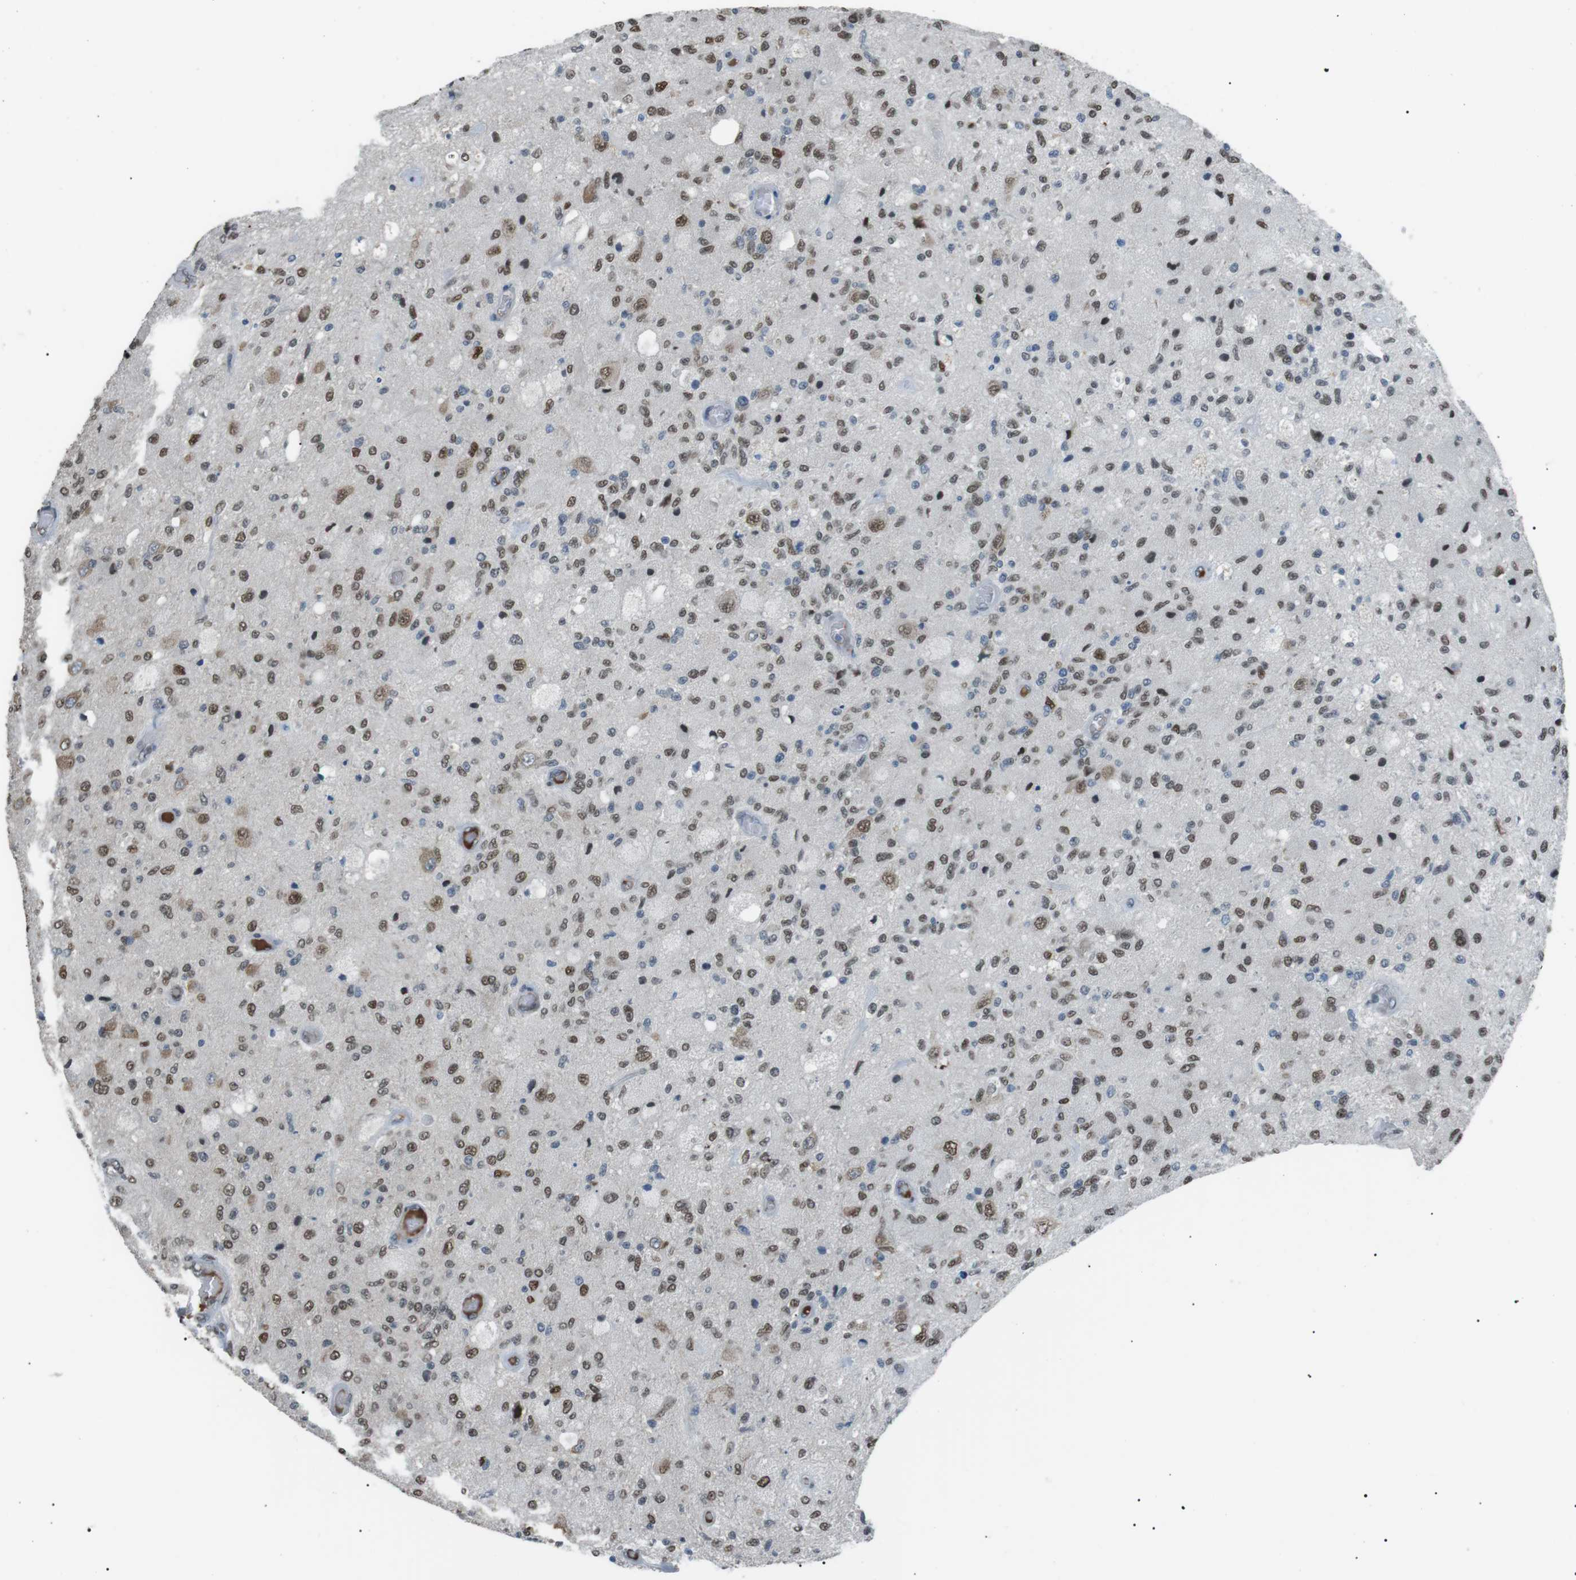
{"staining": {"intensity": "moderate", "quantity": "25%-75%", "location": "nuclear"}, "tissue": "glioma", "cell_type": "Tumor cells", "image_type": "cancer", "snomed": [{"axis": "morphology", "description": "Normal tissue, NOS"}, {"axis": "morphology", "description": "Glioma, malignant, High grade"}, {"axis": "topography", "description": "Cerebral cortex"}], "caption": "Tumor cells show moderate nuclear expression in about 25%-75% of cells in malignant glioma (high-grade).", "gene": "SRPK2", "patient": {"sex": "male", "age": 77}}